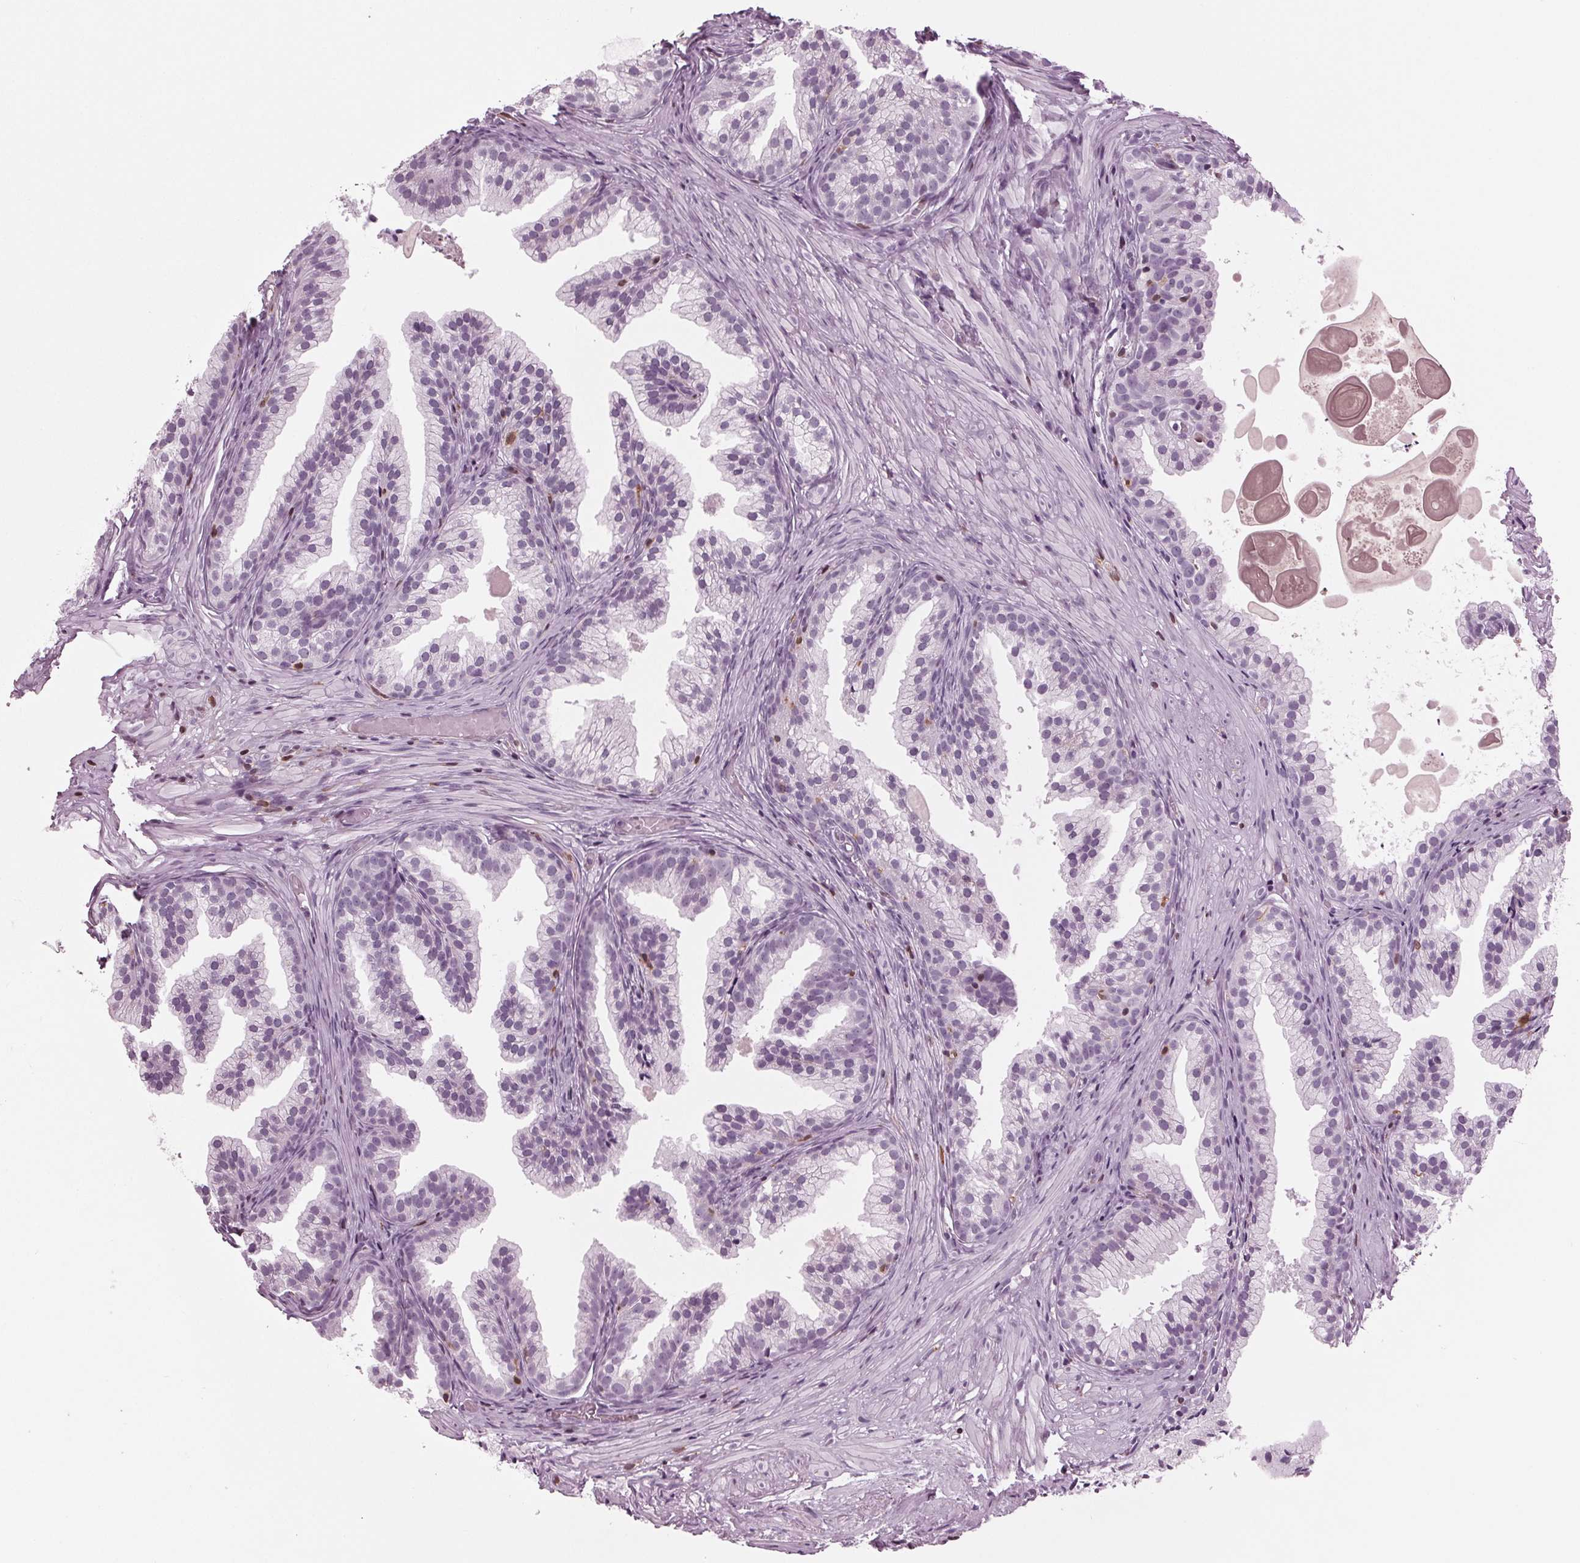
{"staining": {"intensity": "negative", "quantity": "none", "location": "none"}, "tissue": "prostate cancer", "cell_type": "Tumor cells", "image_type": "cancer", "snomed": [{"axis": "morphology", "description": "Adenocarcinoma, High grade"}, {"axis": "topography", "description": "Prostate"}], "caption": "A high-resolution histopathology image shows immunohistochemistry staining of high-grade adenocarcinoma (prostate), which reveals no significant positivity in tumor cells.", "gene": "BTLA", "patient": {"sex": "male", "age": 81}}